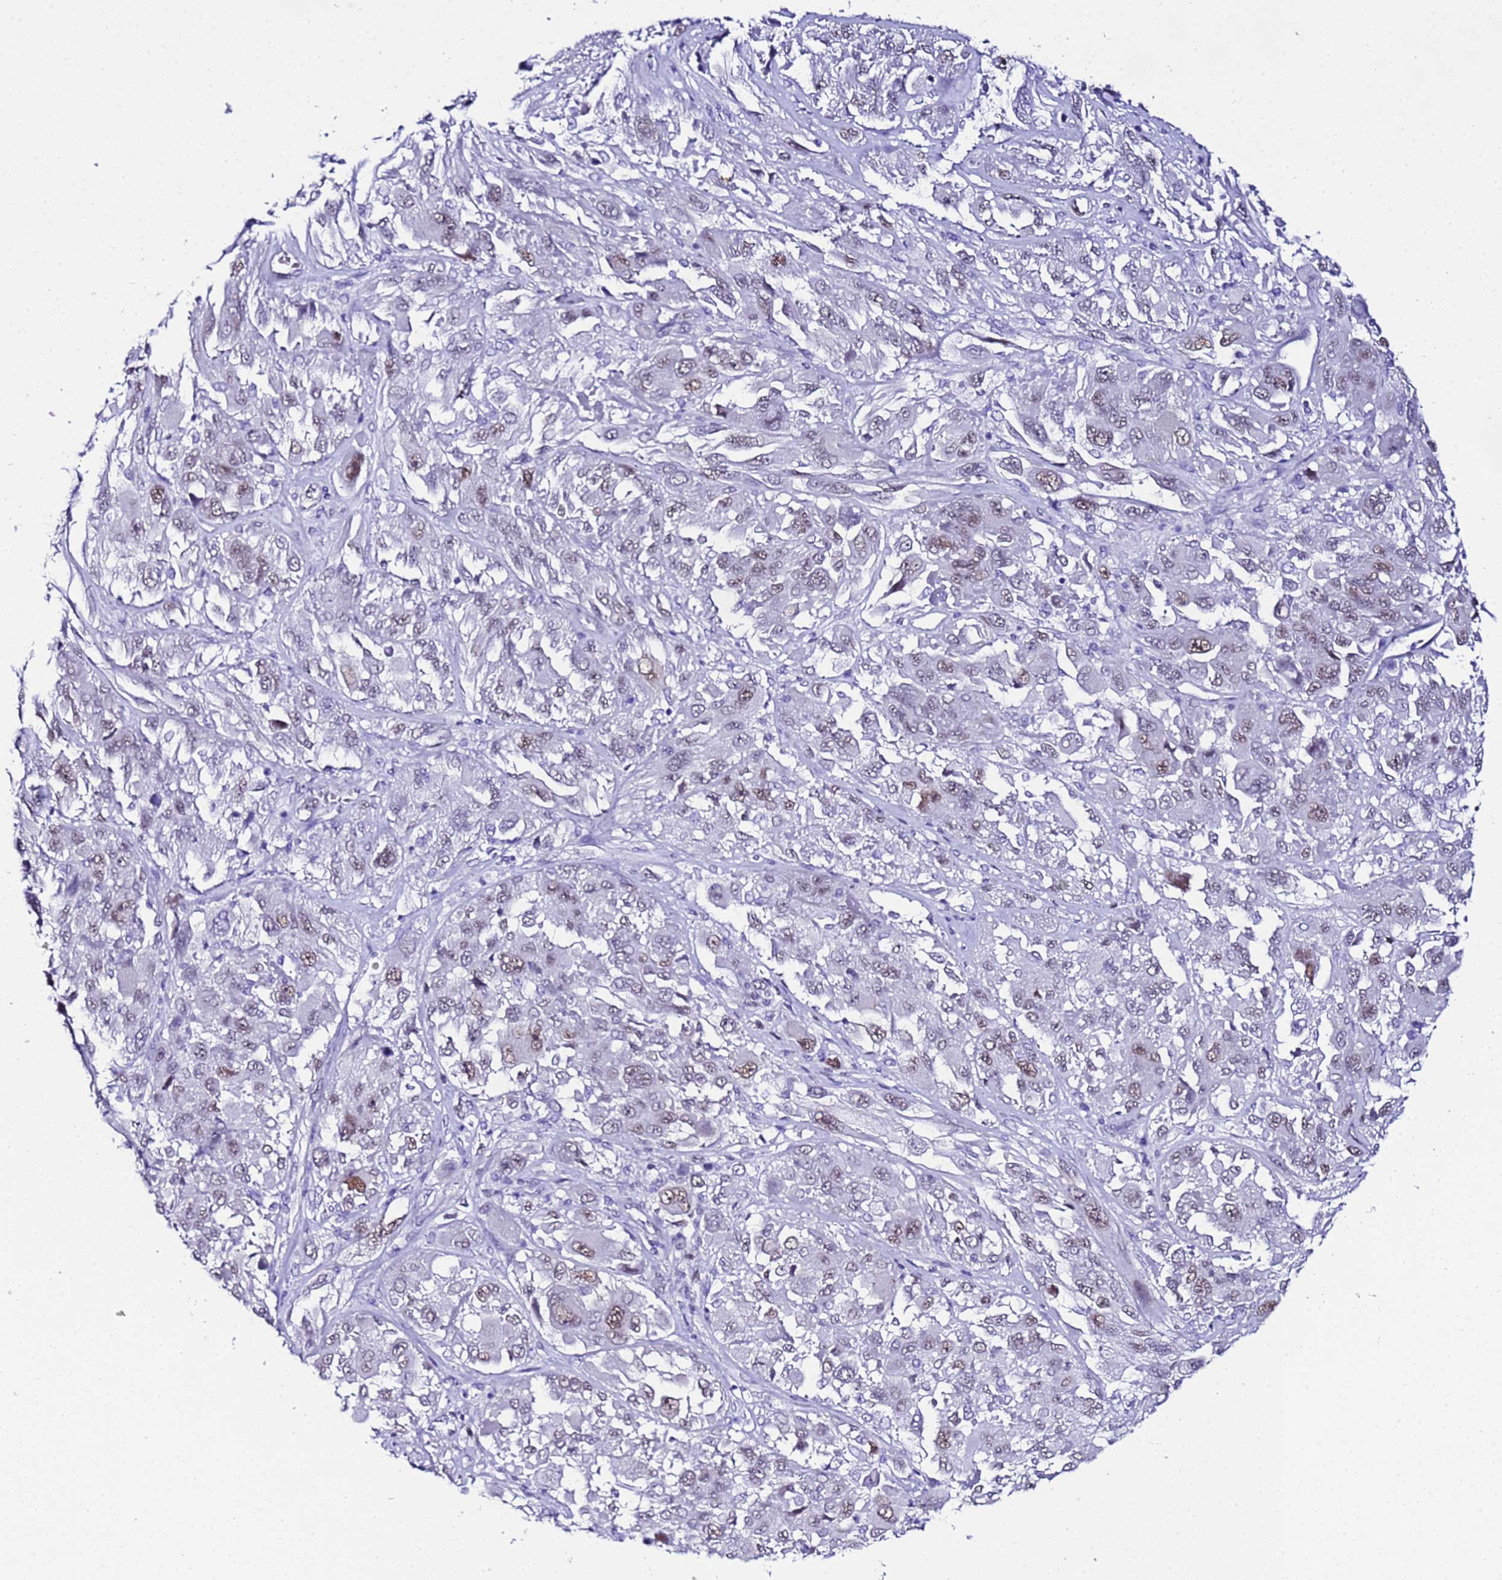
{"staining": {"intensity": "moderate", "quantity": "25%-75%", "location": "nuclear"}, "tissue": "melanoma", "cell_type": "Tumor cells", "image_type": "cancer", "snomed": [{"axis": "morphology", "description": "Malignant melanoma, NOS"}, {"axis": "topography", "description": "Skin"}], "caption": "High-power microscopy captured an IHC micrograph of melanoma, revealing moderate nuclear expression in about 25%-75% of tumor cells.", "gene": "BCL7A", "patient": {"sex": "female", "age": 91}}